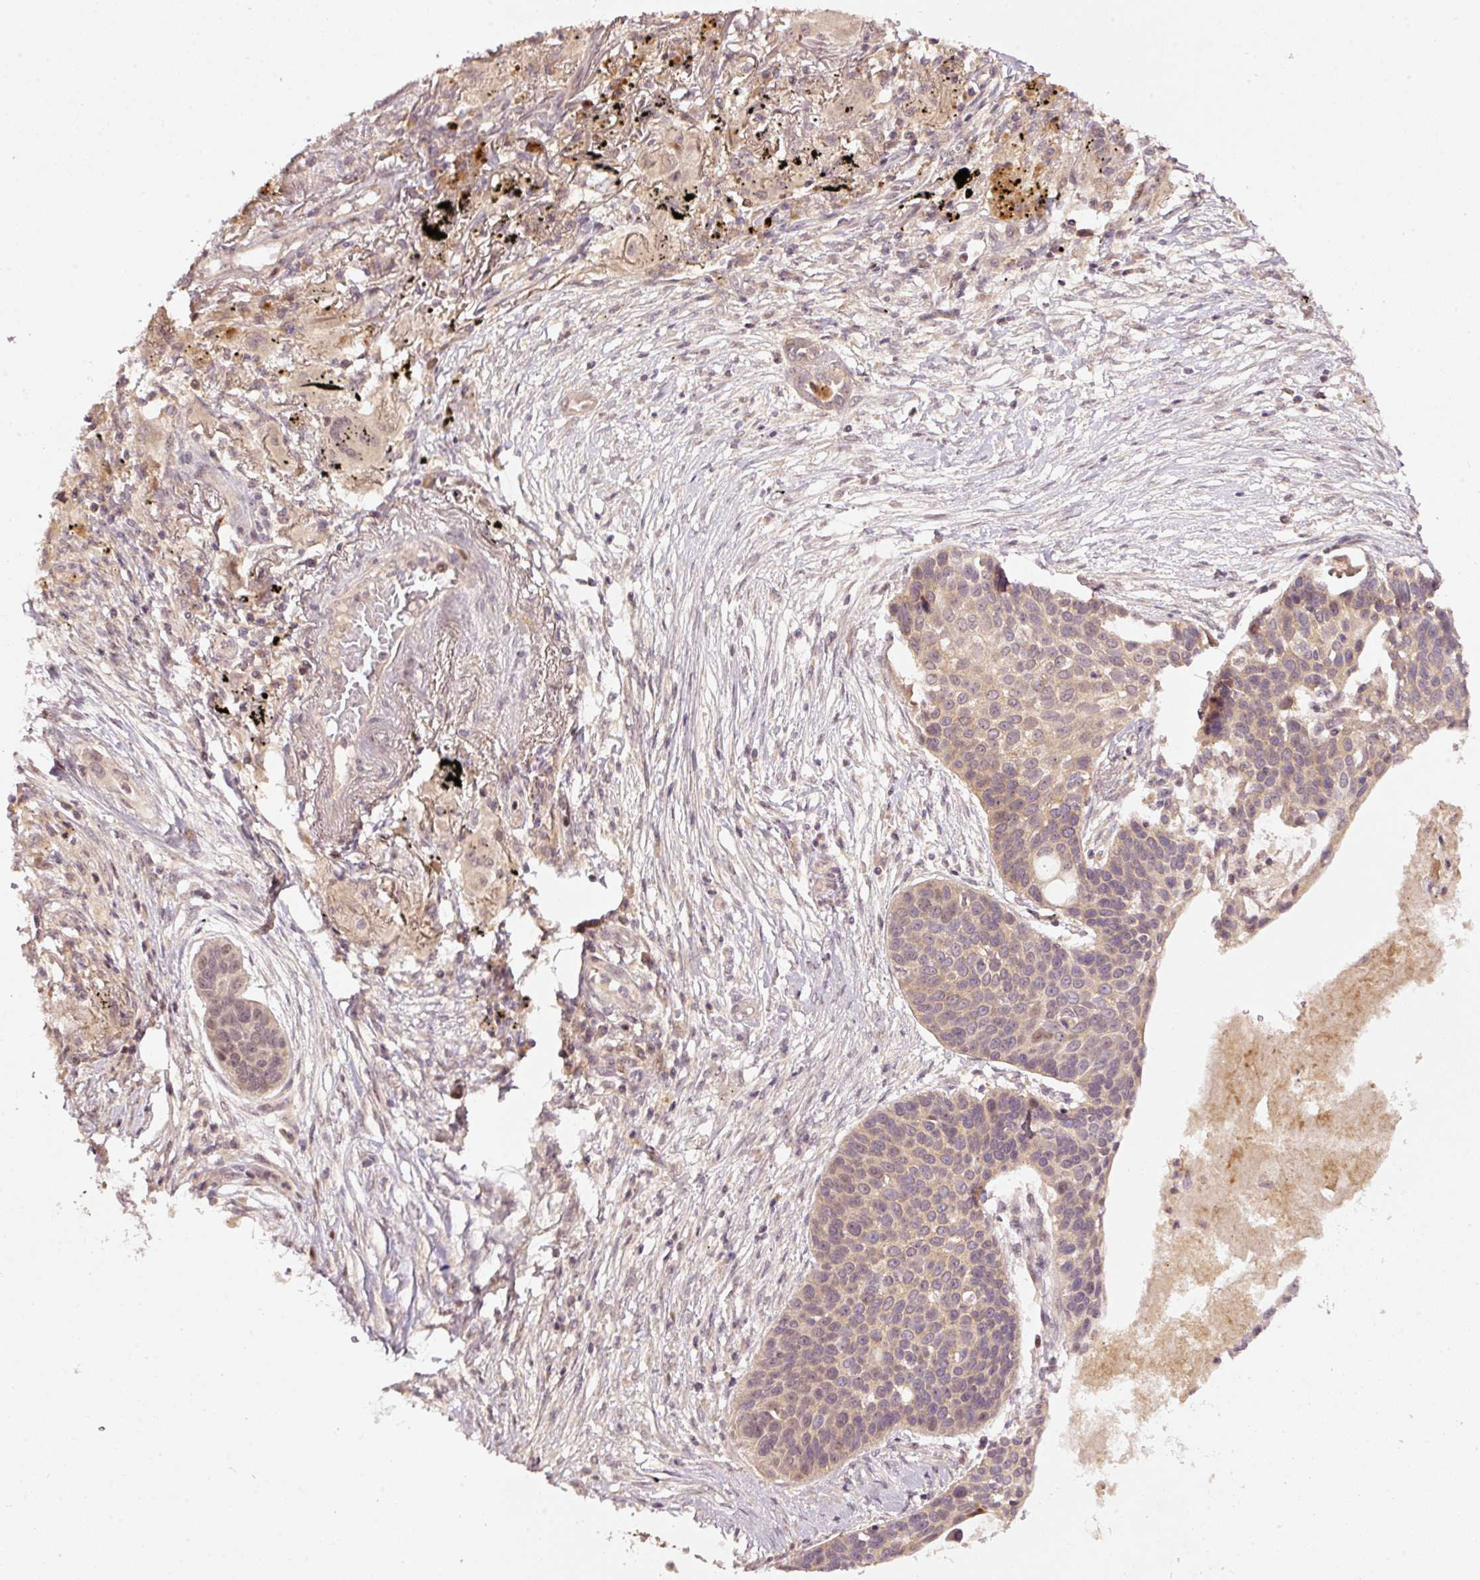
{"staining": {"intensity": "strong", "quantity": "<25%", "location": "nuclear"}, "tissue": "lung cancer", "cell_type": "Tumor cells", "image_type": "cancer", "snomed": [{"axis": "morphology", "description": "Squamous cell carcinoma, NOS"}, {"axis": "topography", "description": "Lung"}], "caption": "This micrograph exhibits IHC staining of human lung cancer (squamous cell carcinoma), with medium strong nuclear staining in about <25% of tumor cells.", "gene": "PCDHB1", "patient": {"sex": "male", "age": 71}}